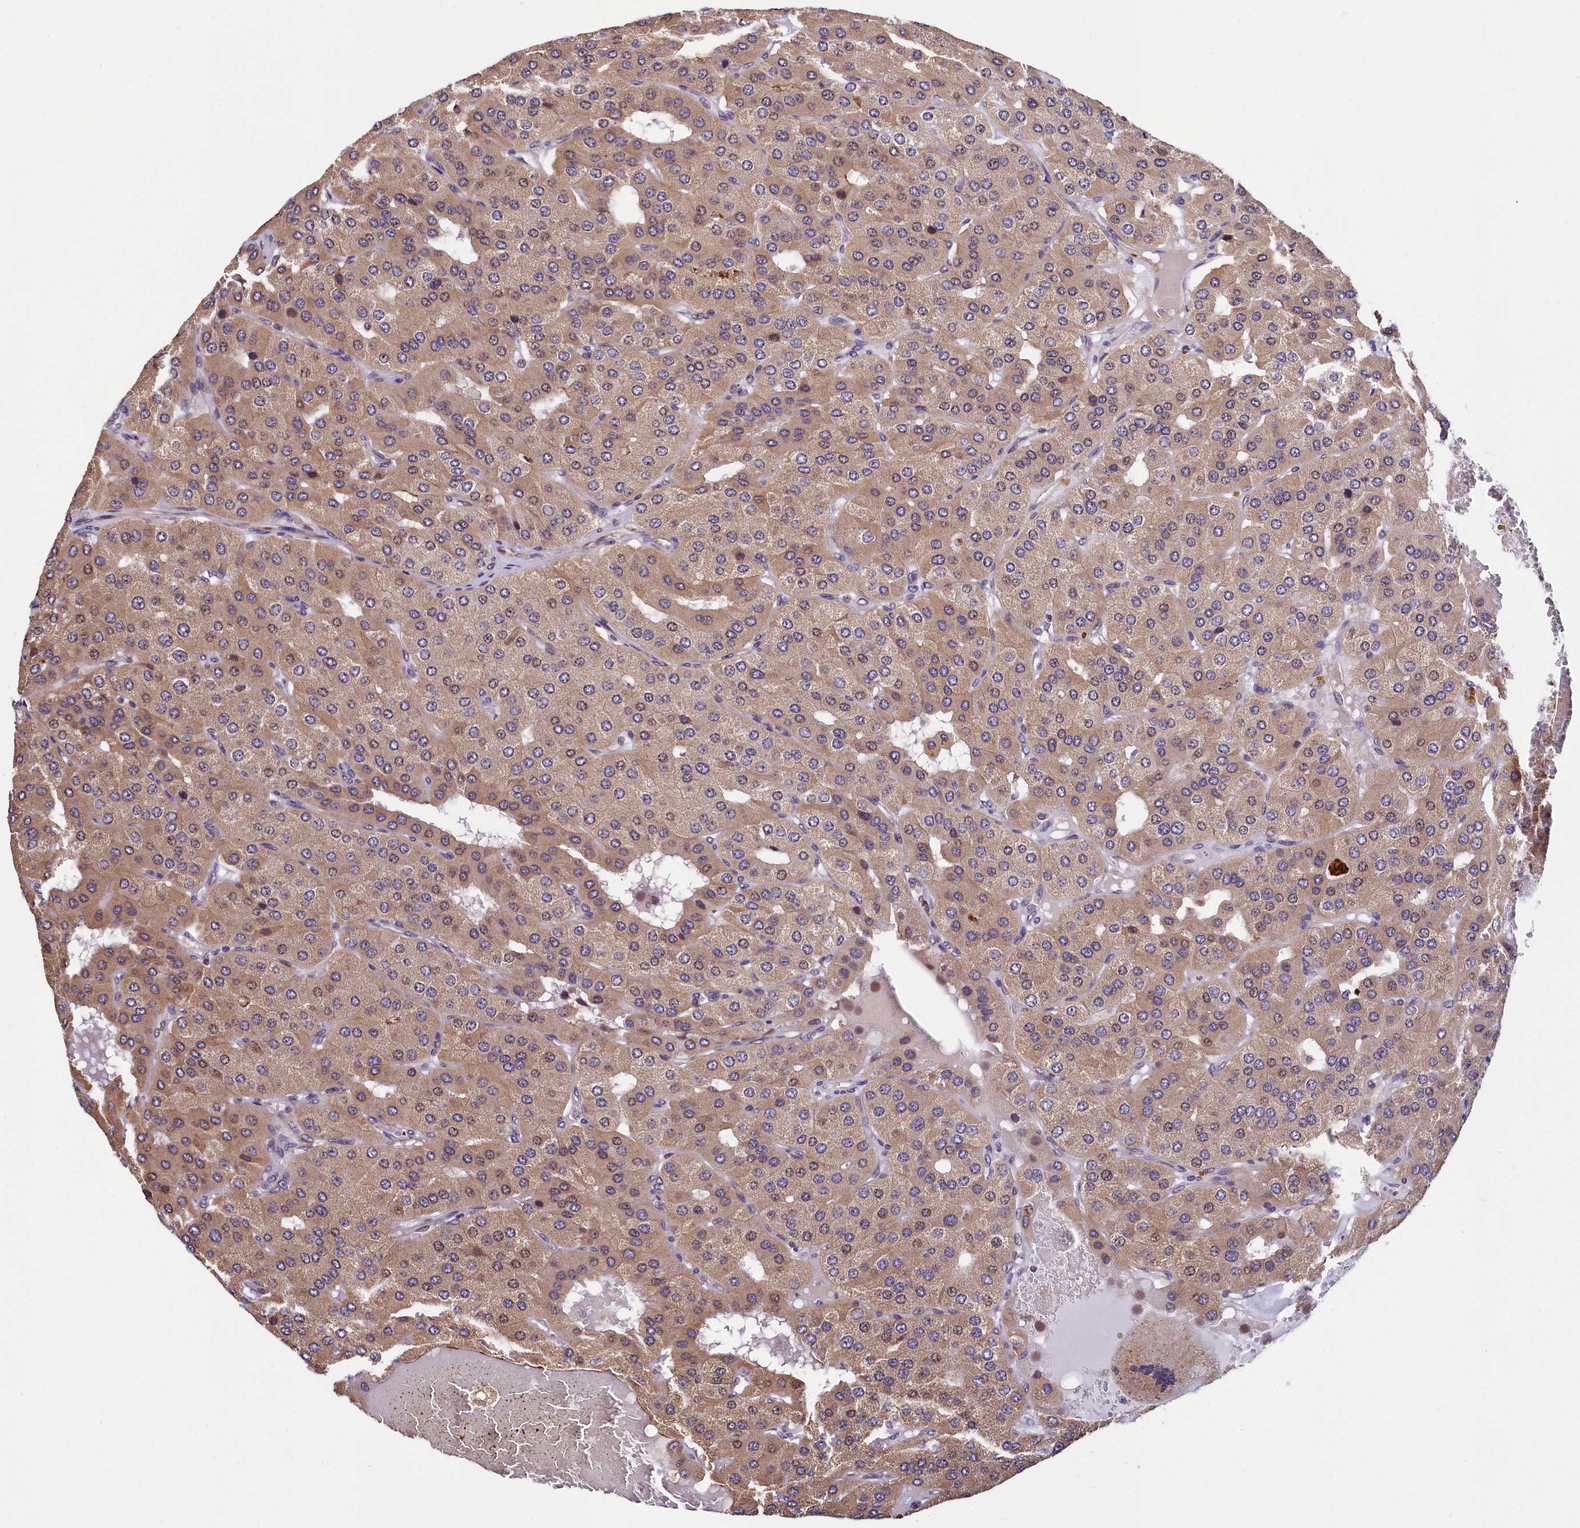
{"staining": {"intensity": "moderate", "quantity": ">75%", "location": "cytoplasmic/membranous,nuclear"}, "tissue": "parathyroid gland", "cell_type": "Glandular cells", "image_type": "normal", "snomed": [{"axis": "morphology", "description": "Normal tissue, NOS"}, {"axis": "morphology", "description": "Adenoma, NOS"}, {"axis": "topography", "description": "Parathyroid gland"}], "caption": "Human parathyroid gland stained for a protein (brown) exhibits moderate cytoplasmic/membranous,nuclear positive staining in about >75% of glandular cells.", "gene": "ZNF2", "patient": {"sex": "female", "age": 86}}